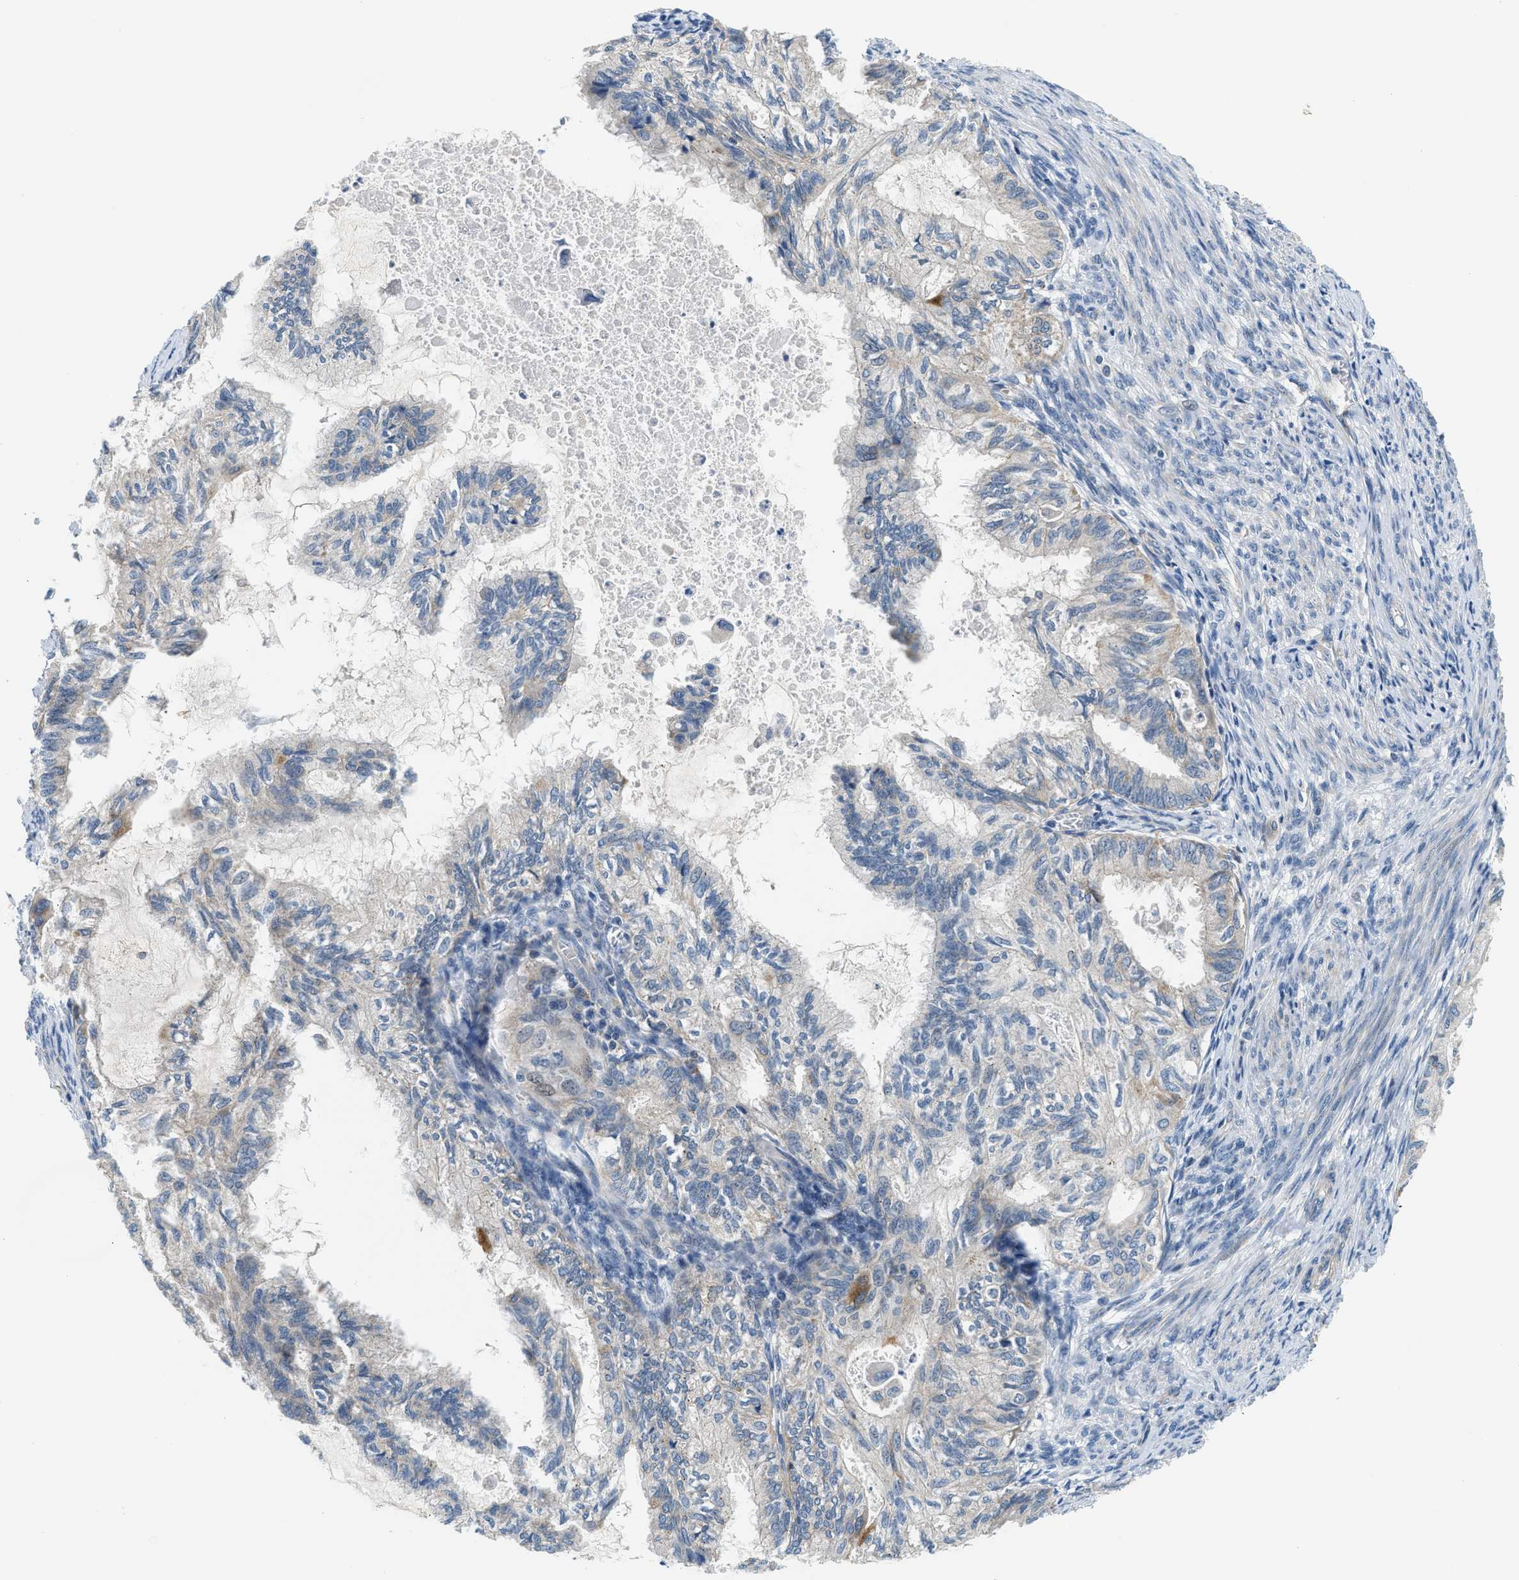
{"staining": {"intensity": "weak", "quantity": "<25%", "location": "cytoplasmic/membranous"}, "tissue": "cervical cancer", "cell_type": "Tumor cells", "image_type": "cancer", "snomed": [{"axis": "morphology", "description": "Normal tissue, NOS"}, {"axis": "morphology", "description": "Adenocarcinoma, NOS"}, {"axis": "topography", "description": "Cervix"}, {"axis": "topography", "description": "Endometrium"}], "caption": "Immunohistochemistry of cervical adenocarcinoma reveals no staining in tumor cells.", "gene": "LPIN2", "patient": {"sex": "female", "age": 86}}